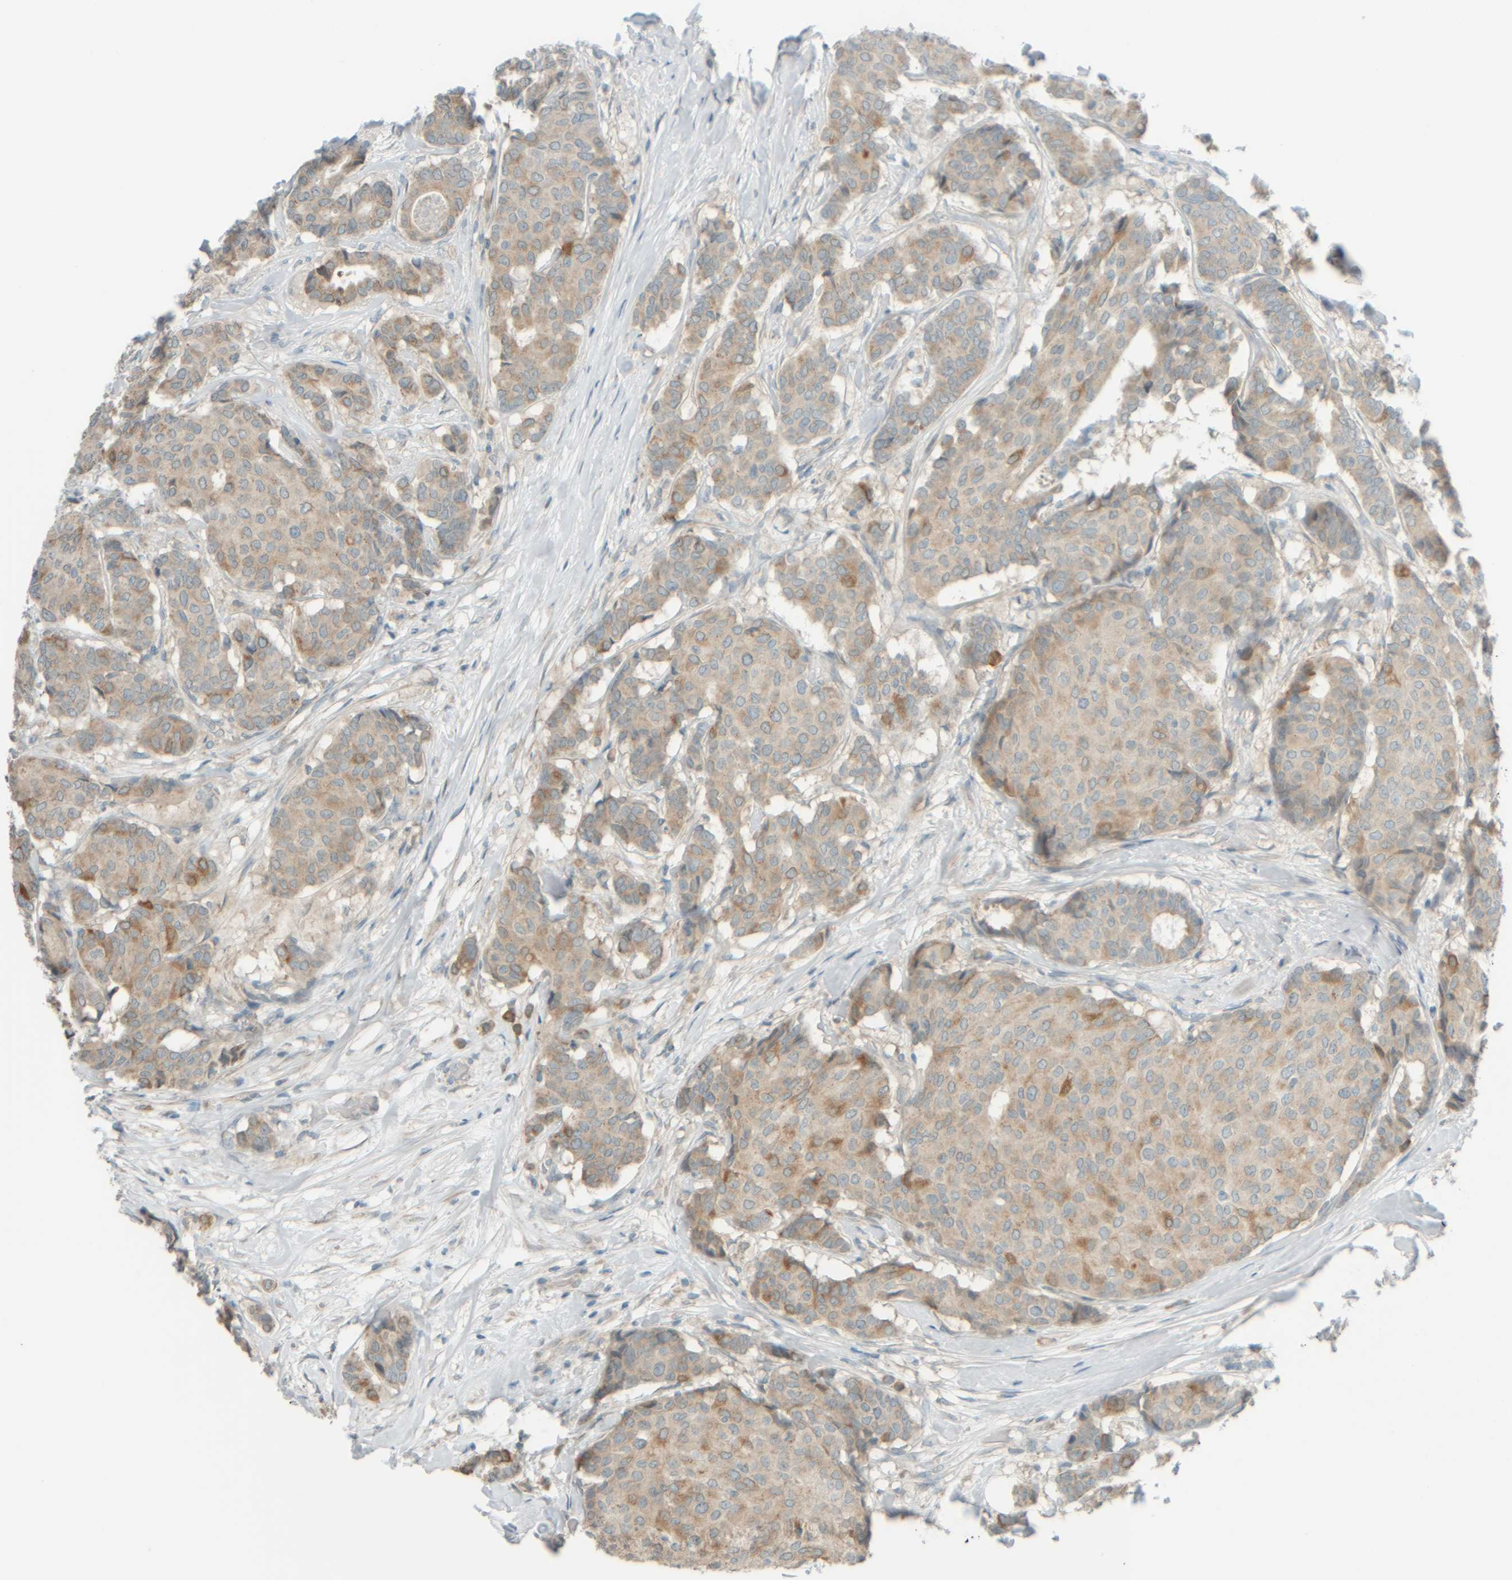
{"staining": {"intensity": "weak", "quantity": ">75%", "location": "cytoplasmic/membranous"}, "tissue": "breast cancer", "cell_type": "Tumor cells", "image_type": "cancer", "snomed": [{"axis": "morphology", "description": "Duct carcinoma"}, {"axis": "topography", "description": "Breast"}], "caption": "Brown immunohistochemical staining in invasive ductal carcinoma (breast) demonstrates weak cytoplasmic/membranous staining in about >75% of tumor cells.", "gene": "PTGES3L-AARSD1", "patient": {"sex": "female", "age": 75}}